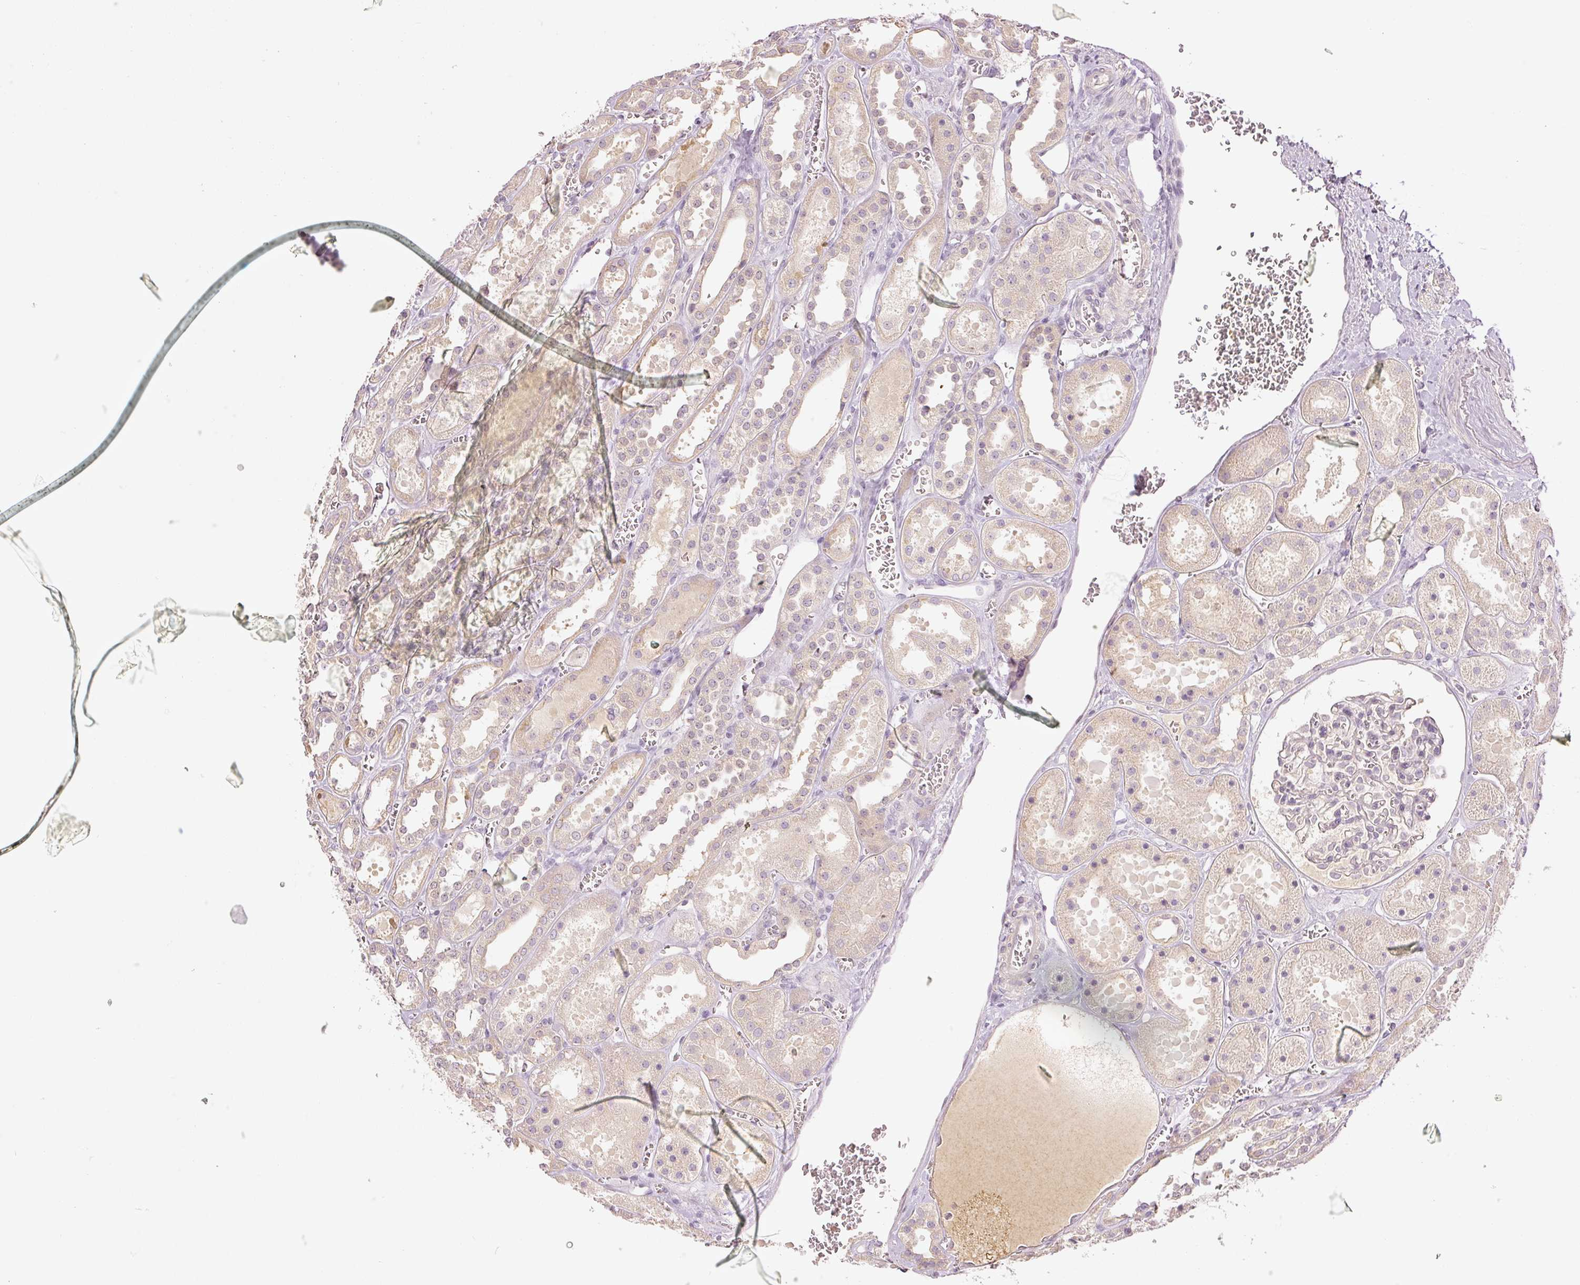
{"staining": {"intensity": "negative", "quantity": "none", "location": "none"}, "tissue": "kidney", "cell_type": "Cells in glomeruli", "image_type": "normal", "snomed": [{"axis": "morphology", "description": "Normal tissue, NOS"}, {"axis": "topography", "description": "Kidney"}], "caption": "Cells in glomeruli show no significant protein positivity in normal kidney. (DAB immunohistochemistry, high magnification).", "gene": "GZMA", "patient": {"sex": "female", "age": 41}}